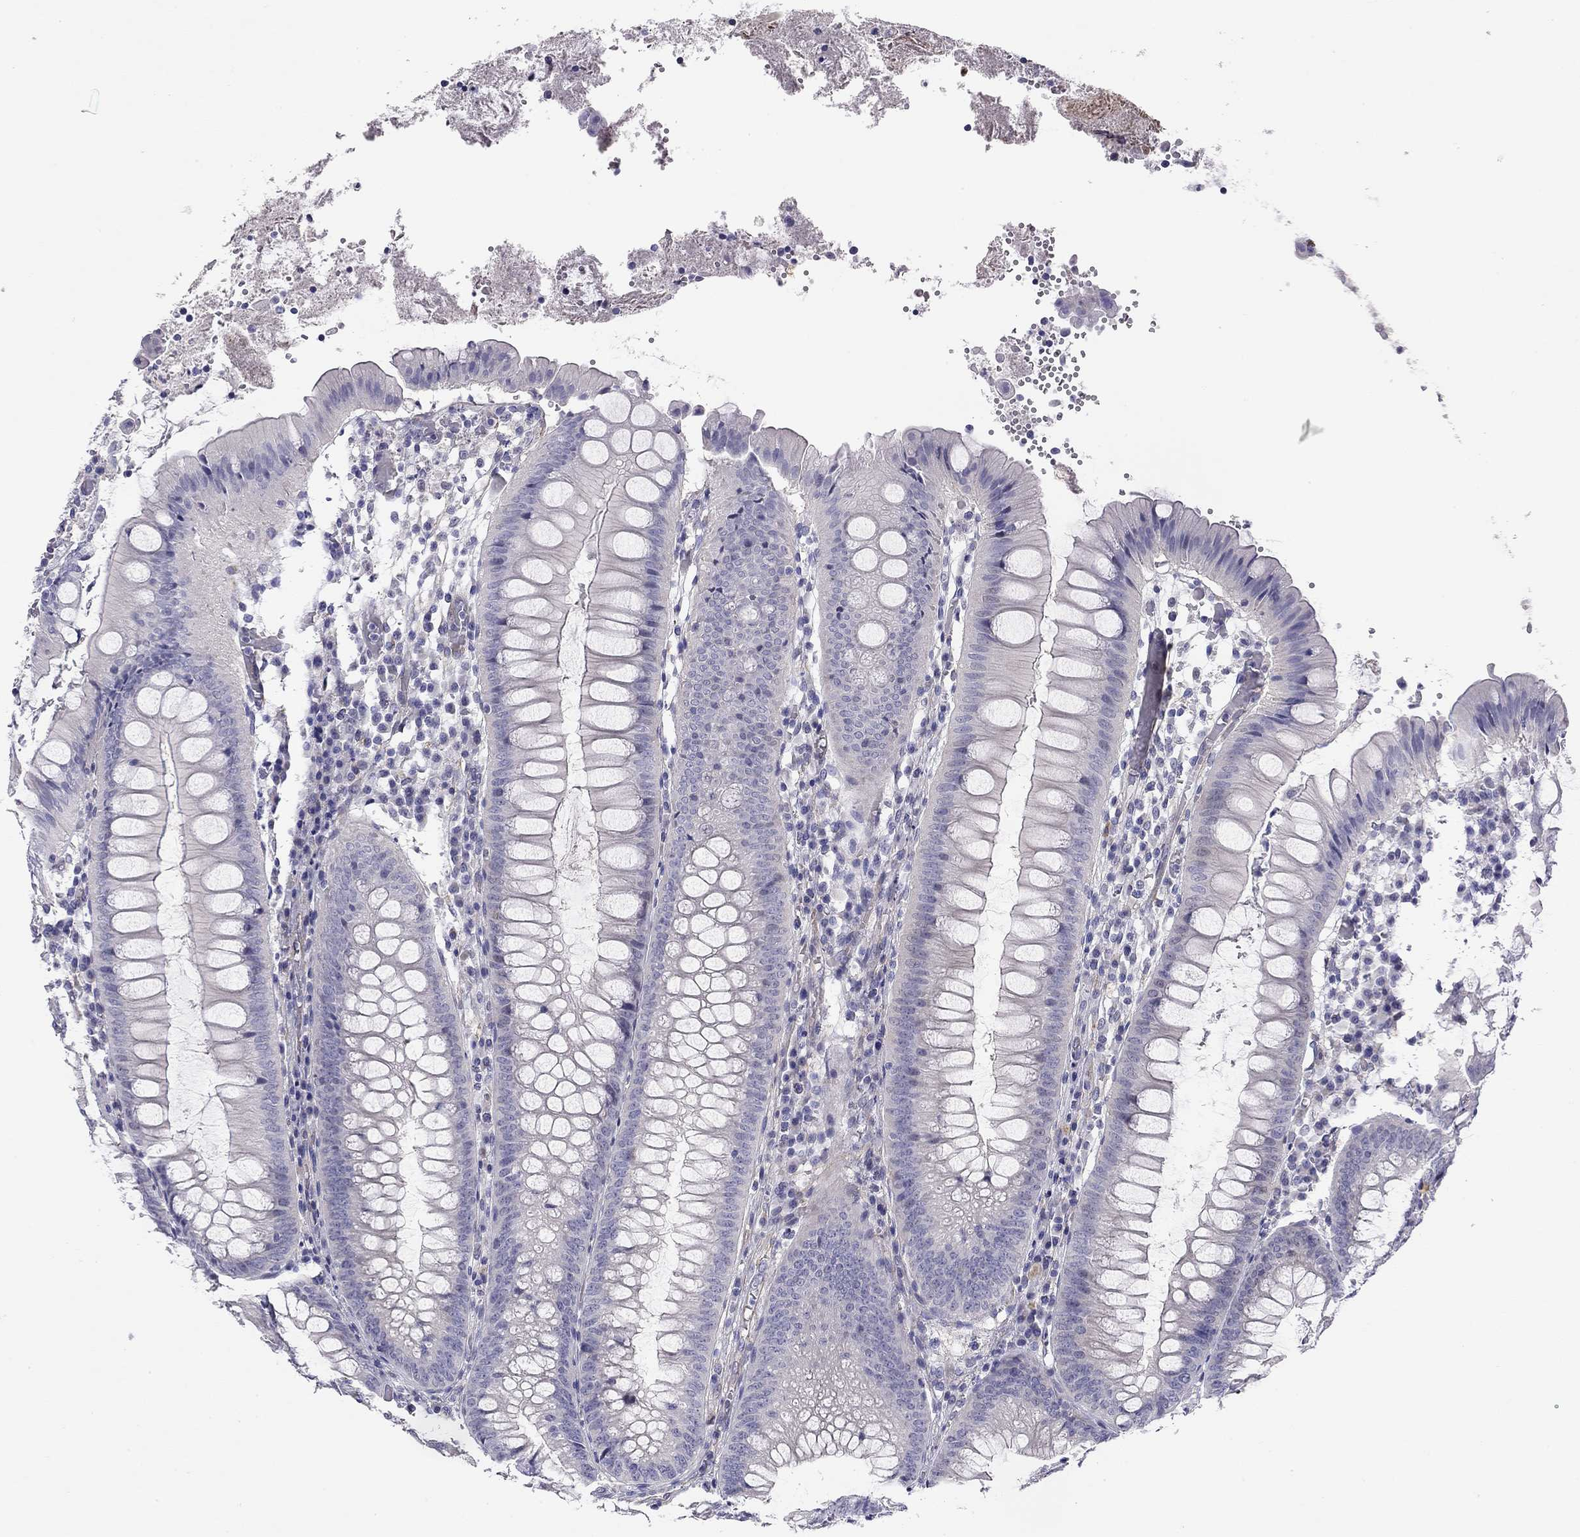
{"staining": {"intensity": "negative", "quantity": "none", "location": "none"}, "tissue": "appendix", "cell_type": "Glandular cells", "image_type": "normal", "snomed": [{"axis": "morphology", "description": "Normal tissue, NOS"}, {"axis": "morphology", "description": "Inflammation, NOS"}, {"axis": "topography", "description": "Appendix"}], "caption": "The photomicrograph displays no significant positivity in glandular cells of appendix. (DAB IHC visualized using brightfield microscopy, high magnification).", "gene": "RTL1", "patient": {"sex": "male", "age": 16}}